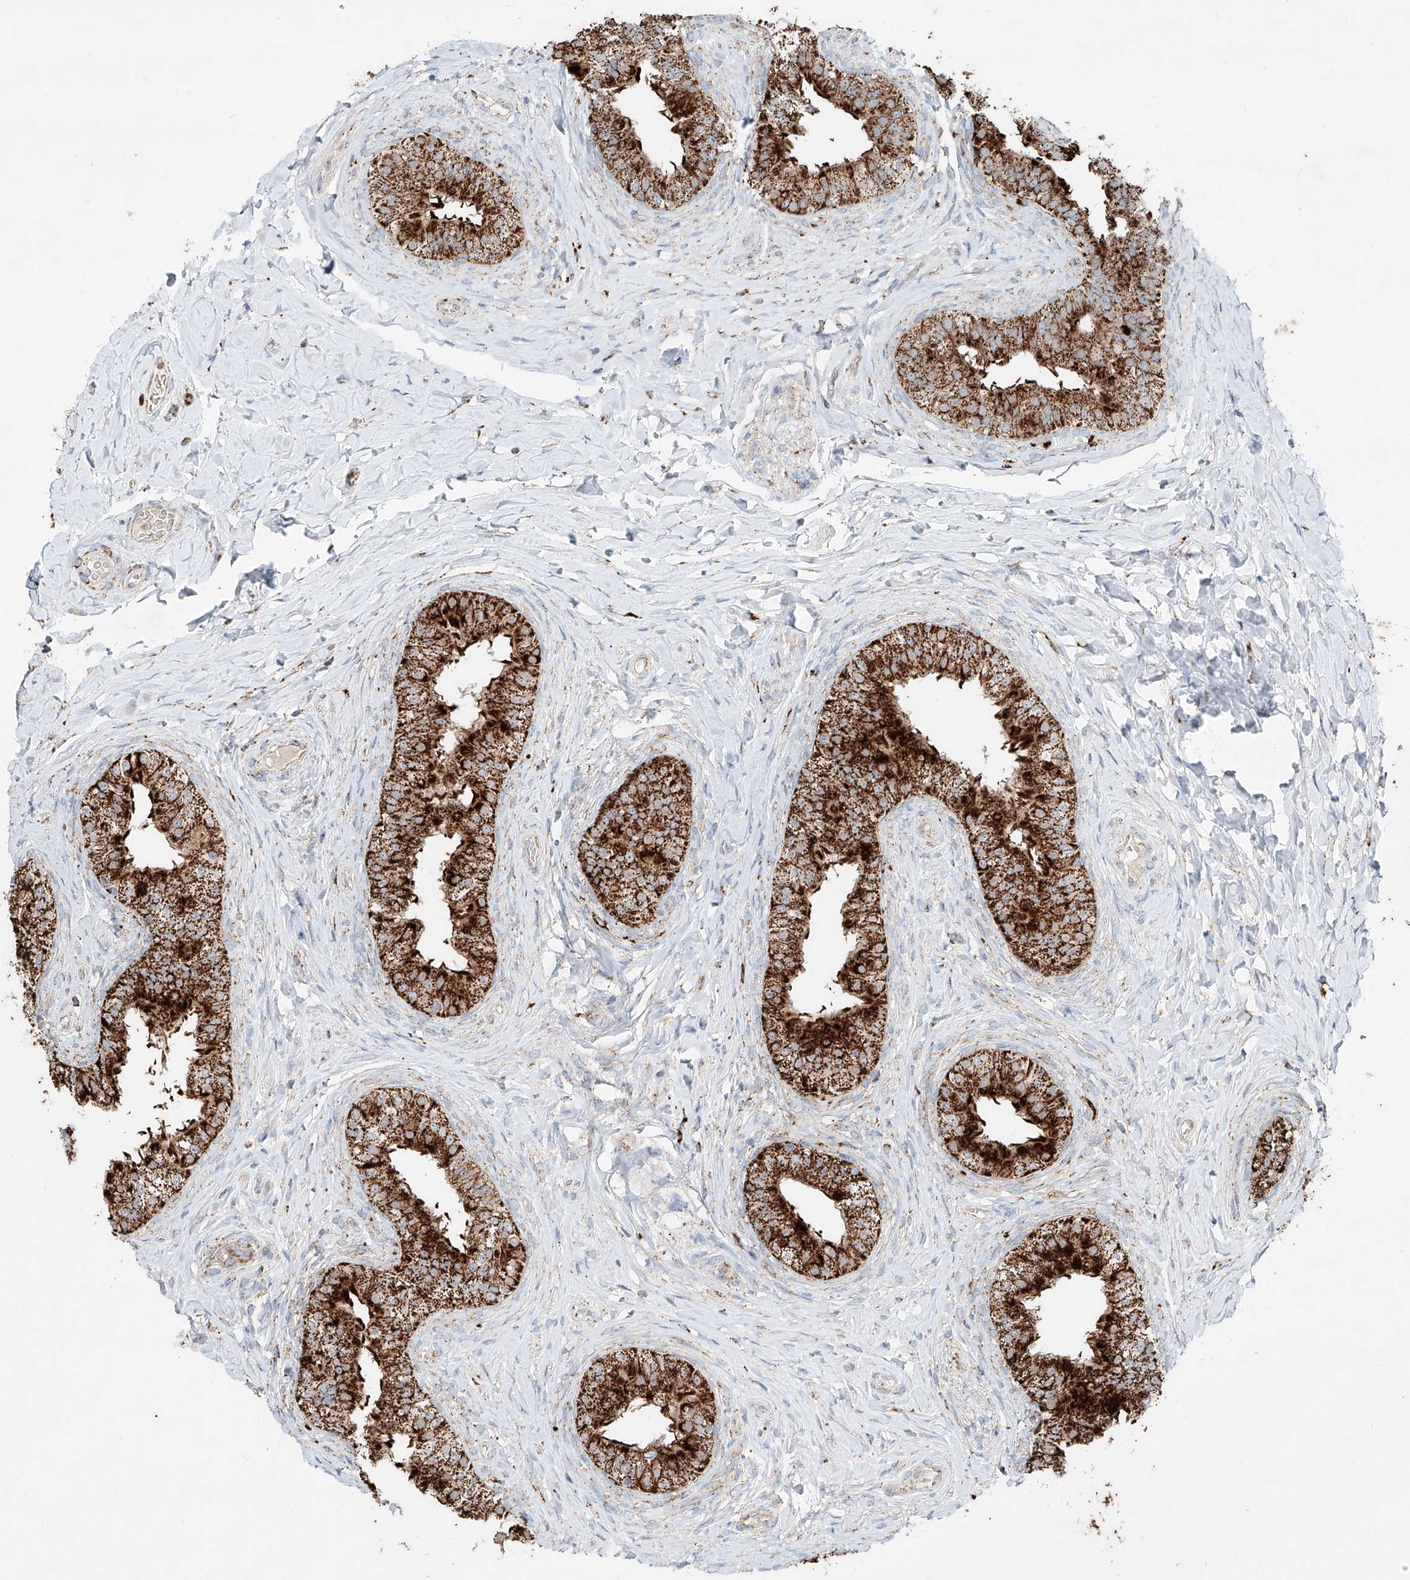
{"staining": {"intensity": "strong", "quantity": ">75%", "location": "cytoplasmic/membranous"}, "tissue": "epididymis", "cell_type": "Glandular cells", "image_type": "normal", "snomed": [{"axis": "morphology", "description": "Normal tissue, NOS"}, {"axis": "topography", "description": "Epididymis"}], "caption": "Strong cytoplasmic/membranous protein expression is present in about >75% of glandular cells in epididymis. (Stains: DAB (3,3'-diaminobenzidine) in brown, nuclei in blue, Microscopy: brightfield microscopy at high magnification).", "gene": "CARD10", "patient": {"sex": "male", "age": 49}}